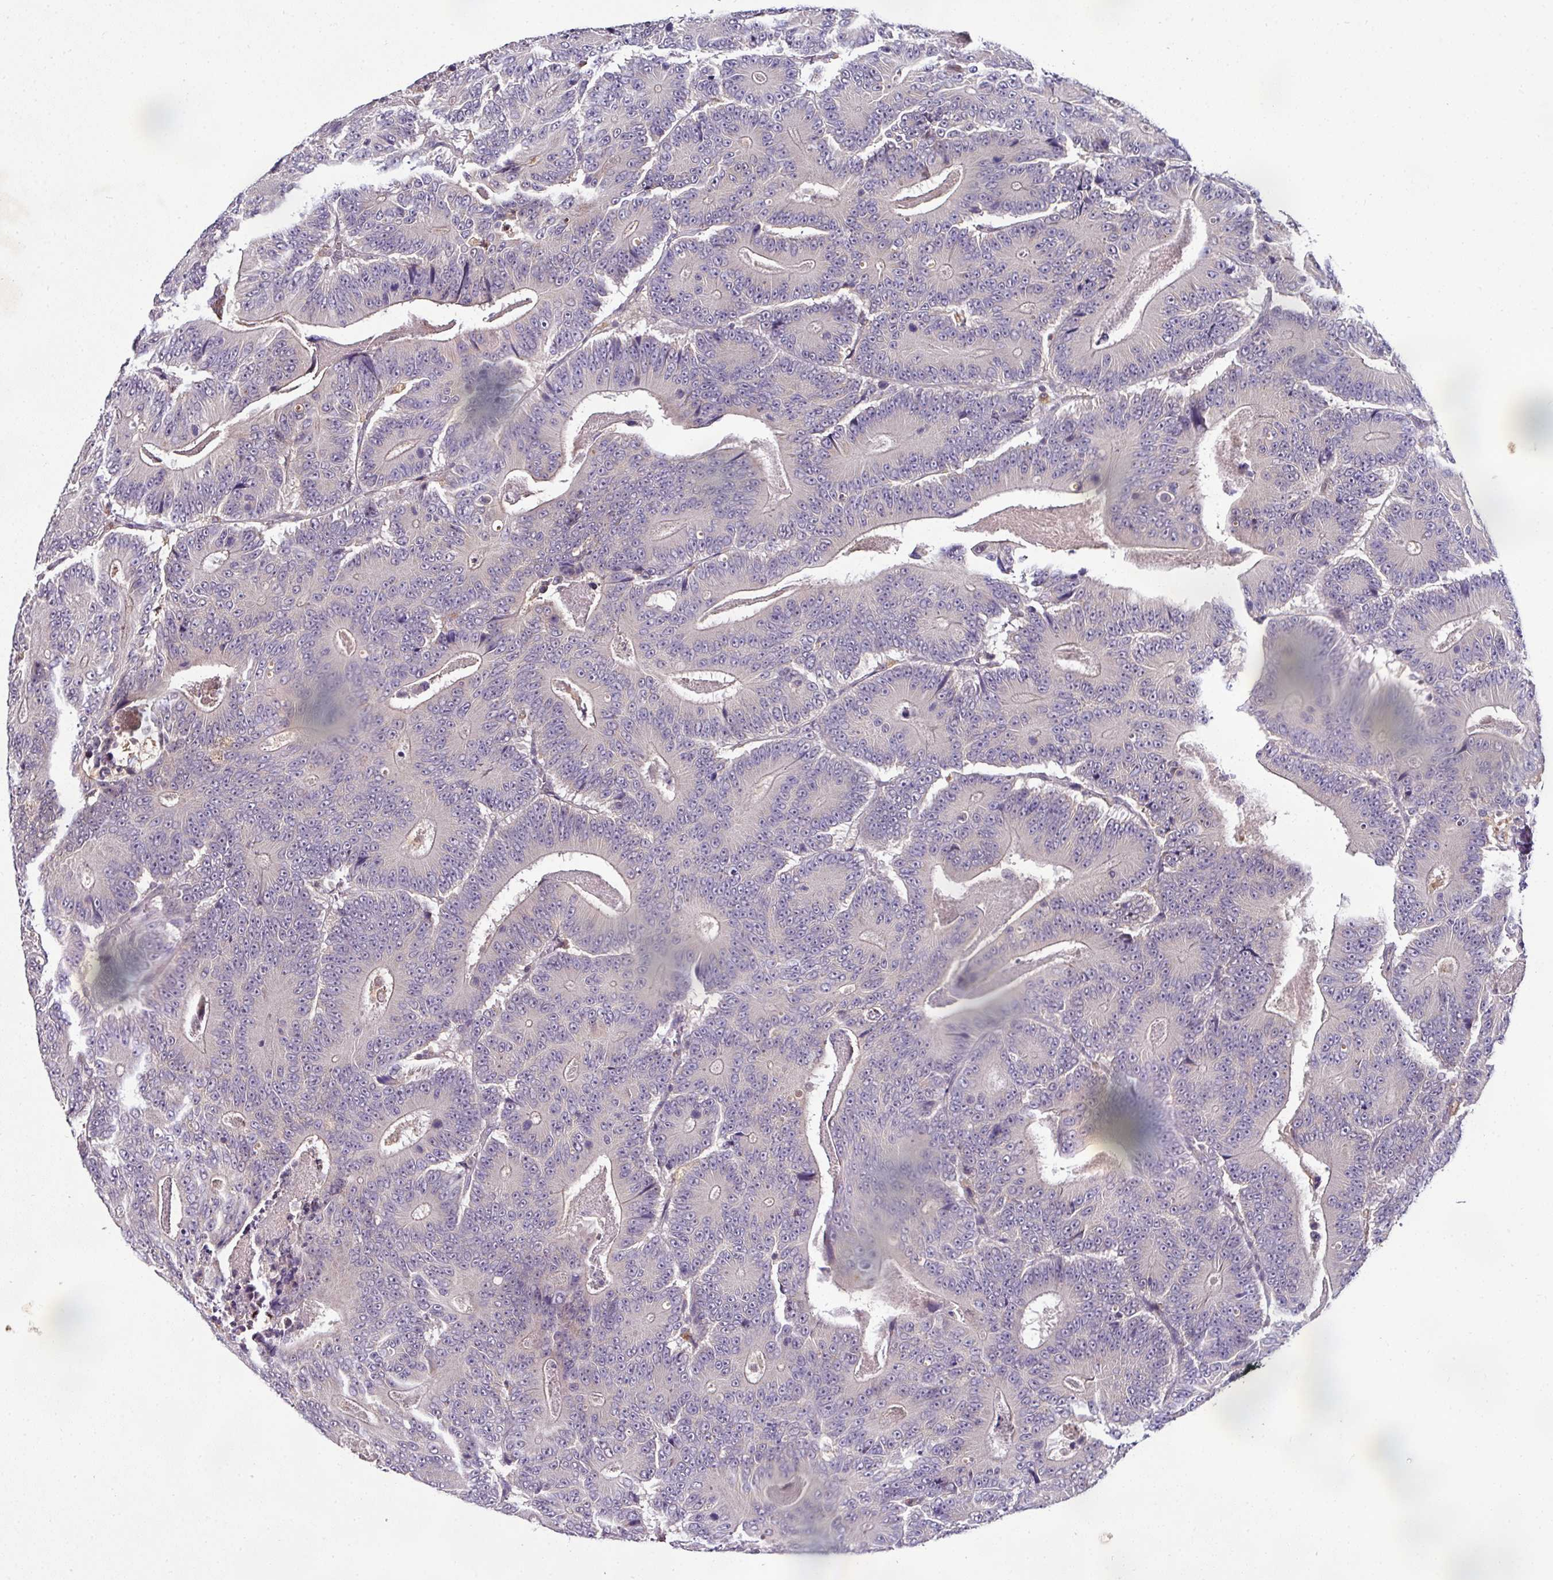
{"staining": {"intensity": "negative", "quantity": "none", "location": "none"}, "tissue": "colorectal cancer", "cell_type": "Tumor cells", "image_type": "cancer", "snomed": [{"axis": "morphology", "description": "Adenocarcinoma, NOS"}, {"axis": "topography", "description": "Colon"}], "caption": "The immunohistochemistry photomicrograph has no significant positivity in tumor cells of colorectal cancer tissue. Nuclei are stained in blue.", "gene": "AEBP2", "patient": {"sex": "male", "age": 83}}